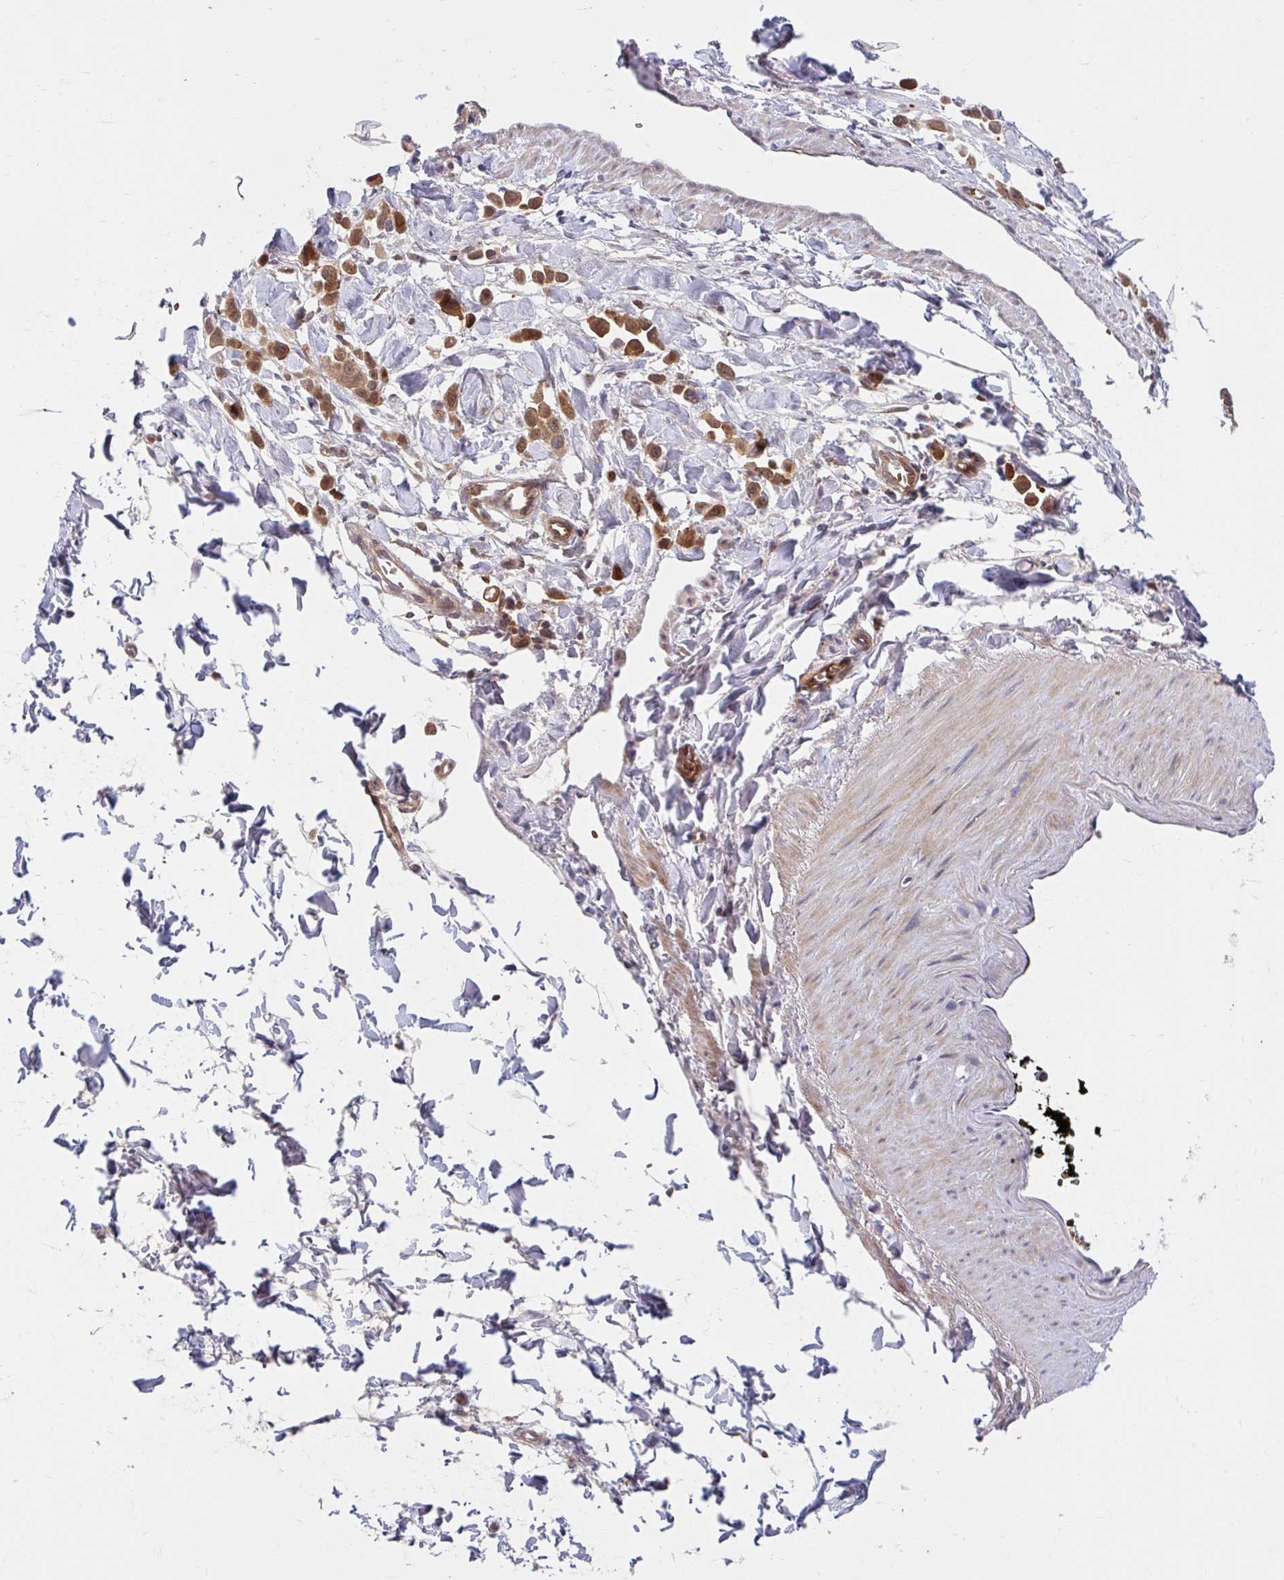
{"staining": {"intensity": "strong", "quantity": ">75%", "location": "cytoplasmic/membranous"}, "tissue": "stomach cancer", "cell_type": "Tumor cells", "image_type": "cancer", "snomed": [{"axis": "morphology", "description": "Adenocarcinoma, NOS"}, {"axis": "topography", "description": "Stomach"}], "caption": "This is a photomicrograph of IHC staining of stomach cancer (adenocarcinoma), which shows strong expression in the cytoplasmic/membranous of tumor cells.", "gene": "HMBS", "patient": {"sex": "male", "age": 47}}